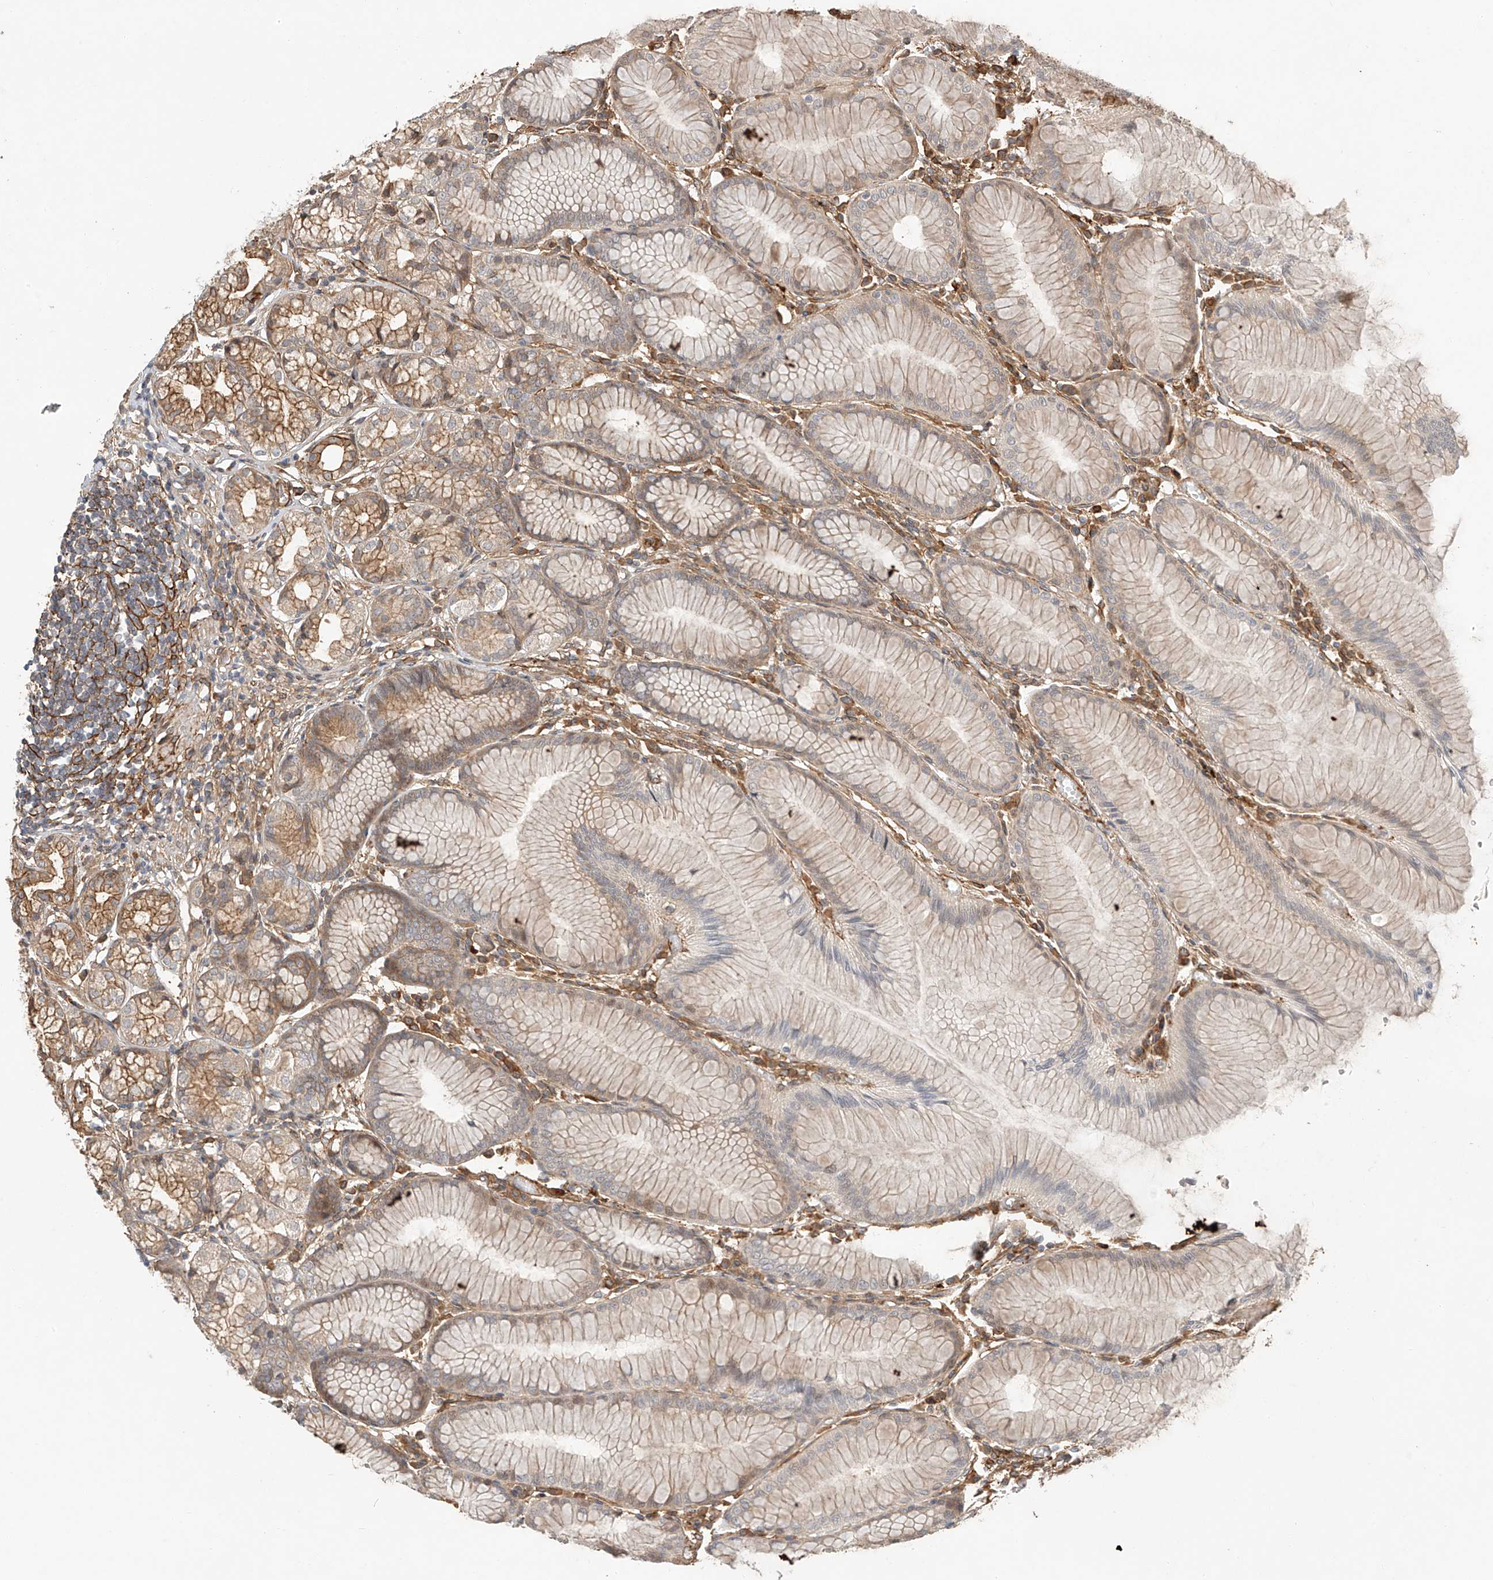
{"staining": {"intensity": "moderate", "quantity": "25%-75%", "location": "cytoplasmic/membranous"}, "tissue": "stomach", "cell_type": "Glandular cells", "image_type": "normal", "snomed": [{"axis": "morphology", "description": "Normal tissue, NOS"}, {"axis": "topography", "description": "Stomach"}], "caption": "Immunohistochemistry (IHC) image of unremarkable stomach stained for a protein (brown), which demonstrates medium levels of moderate cytoplasmic/membranous staining in approximately 25%-75% of glandular cells.", "gene": "CSMD3", "patient": {"sex": "female", "age": 57}}